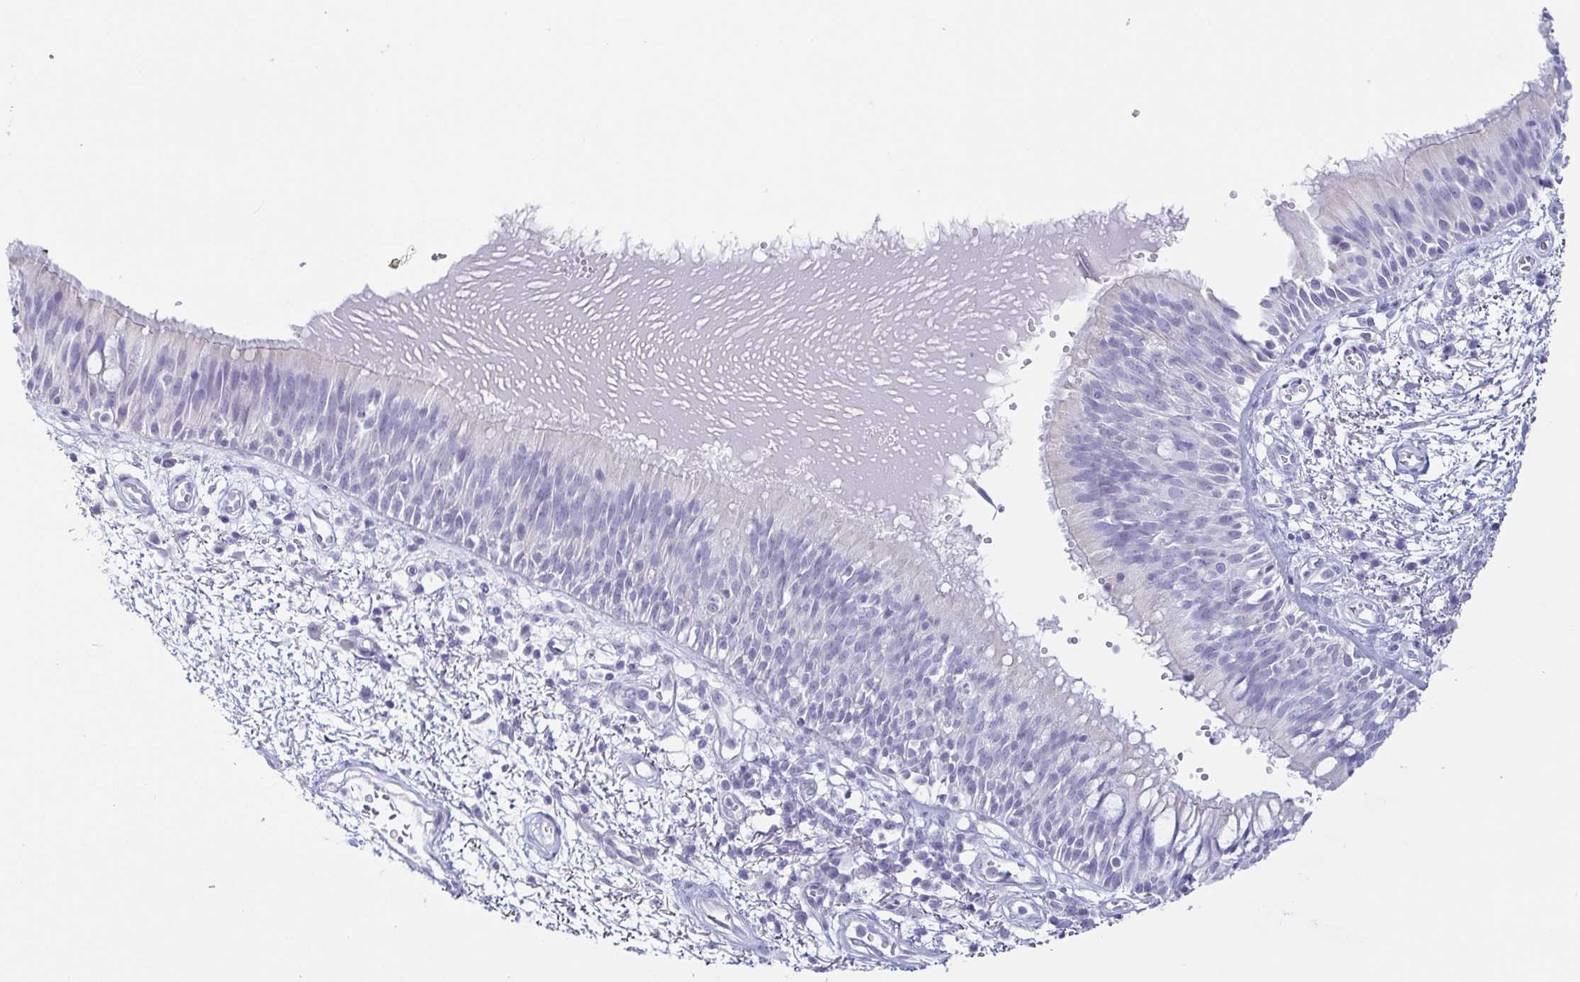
{"staining": {"intensity": "negative", "quantity": "none", "location": "none"}, "tissue": "bronchus", "cell_type": "Respiratory epithelial cells", "image_type": "normal", "snomed": [{"axis": "morphology", "description": "Normal tissue, NOS"}, {"axis": "morphology", "description": "Squamous cell carcinoma, NOS"}, {"axis": "topography", "description": "Cartilage tissue"}, {"axis": "topography", "description": "Bronchus"}, {"axis": "topography", "description": "Lung"}], "caption": "The histopathology image displays no staining of respiratory epithelial cells in benign bronchus.", "gene": "PRR27", "patient": {"sex": "male", "age": 66}}